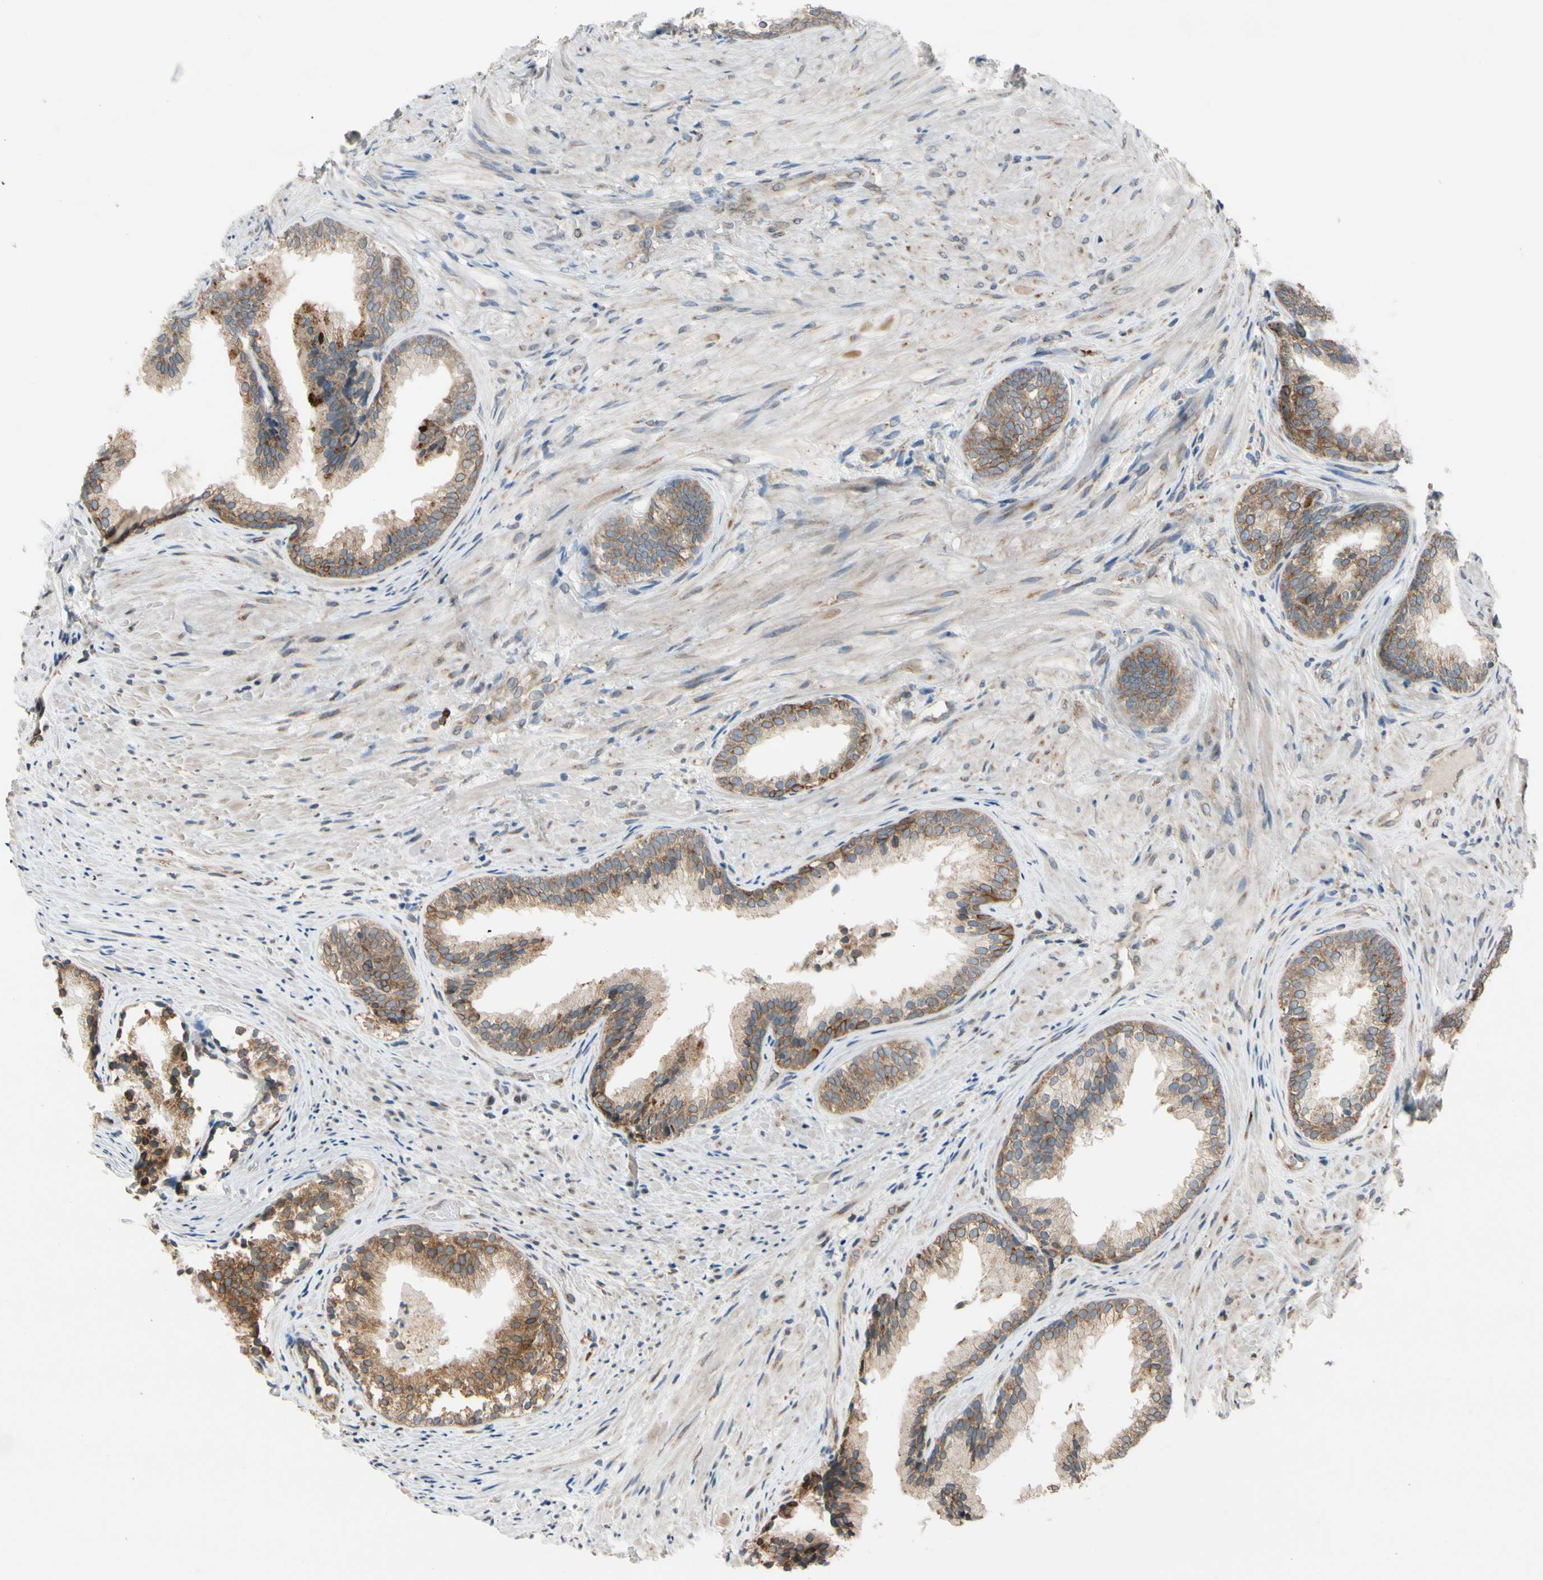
{"staining": {"intensity": "moderate", "quantity": ">75%", "location": "cytoplasmic/membranous"}, "tissue": "prostate", "cell_type": "Glandular cells", "image_type": "normal", "snomed": [{"axis": "morphology", "description": "Normal tissue, NOS"}, {"axis": "topography", "description": "Prostate"}], "caption": "Prostate was stained to show a protein in brown. There is medium levels of moderate cytoplasmic/membranous staining in approximately >75% of glandular cells.", "gene": "RPN2", "patient": {"sex": "male", "age": 76}}